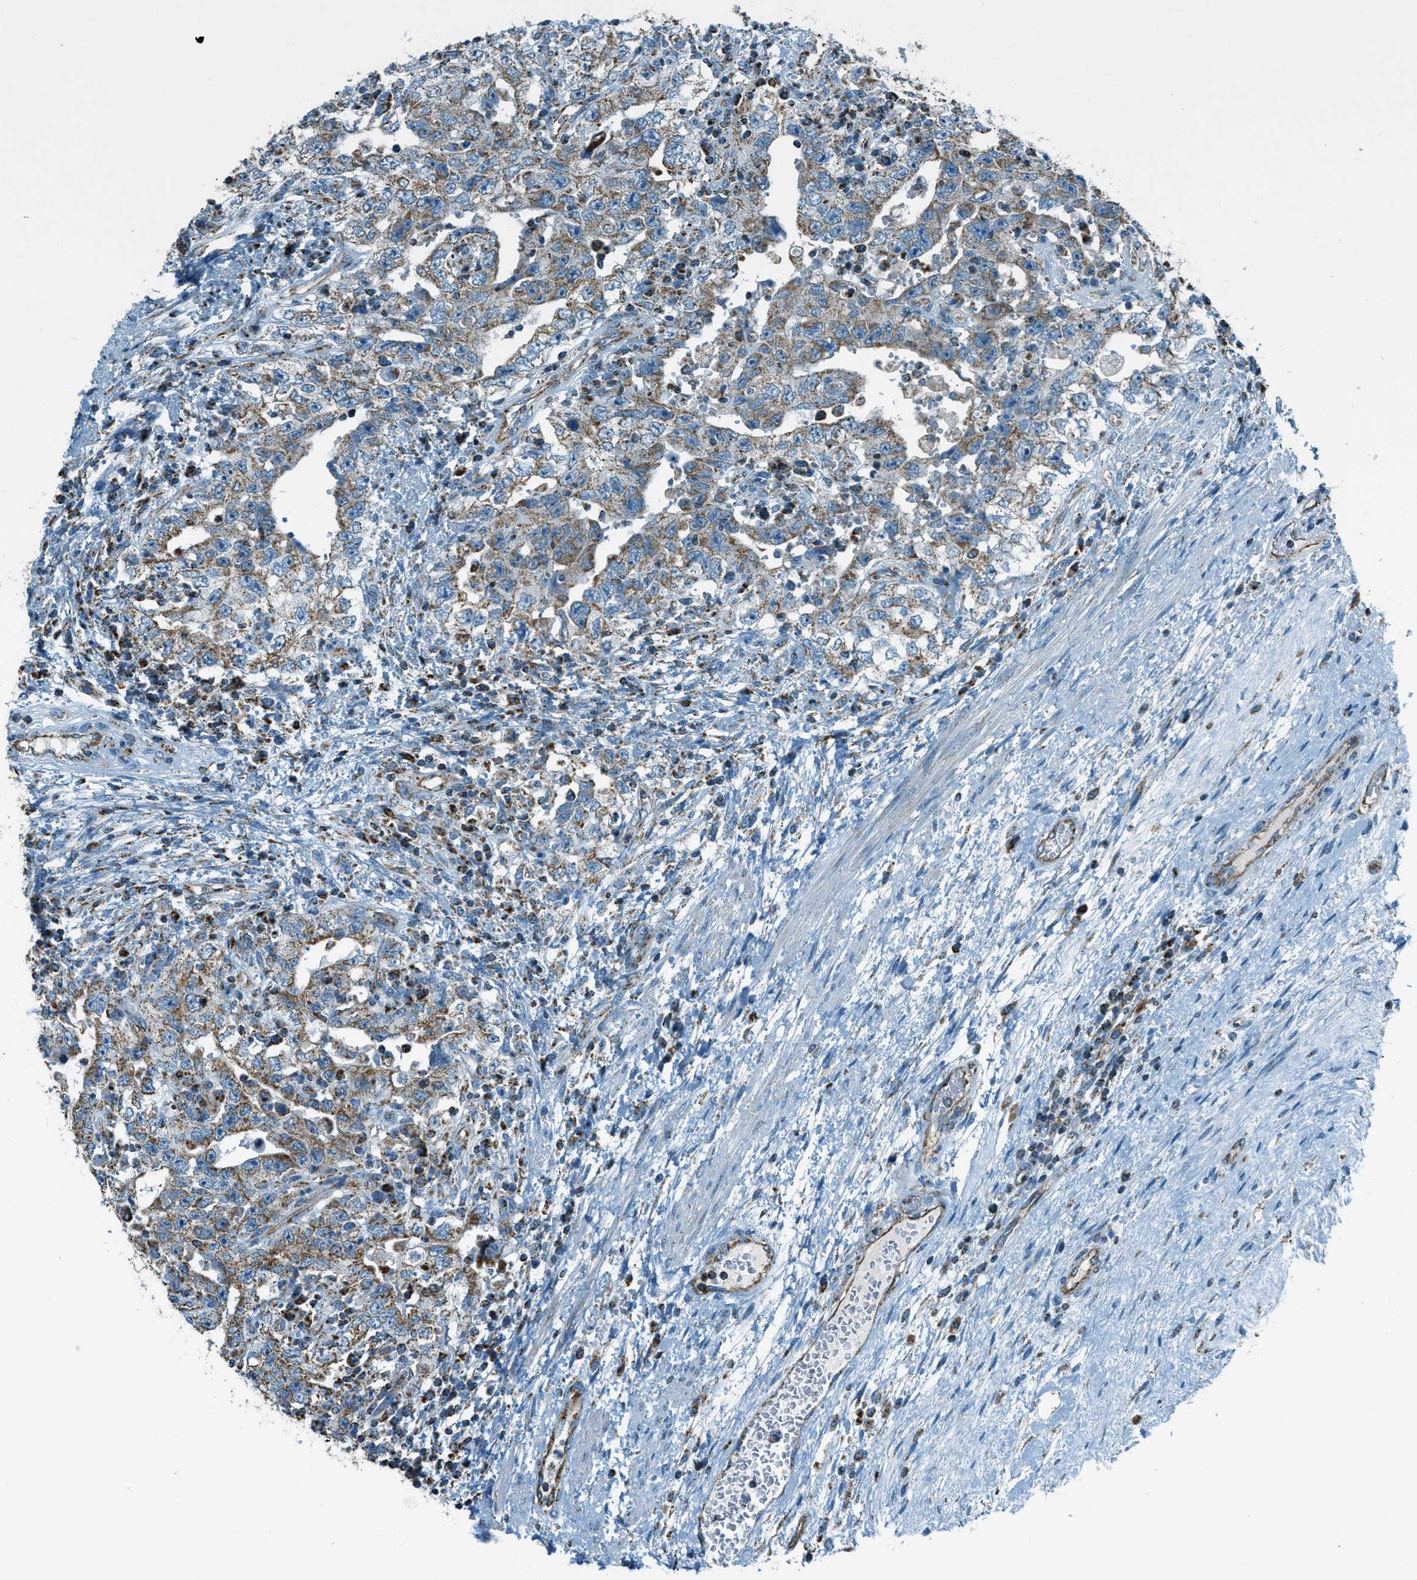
{"staining": {"intensity": "moderate", "quantity": "25%-75%", "location": "cytoplasmic/membranous"}, "tissue": "testis cancer", "cell_type": "Tumor cells", "image_type": "cancer", "snomed": [{"axis": "morphology", "description": "Carcinoma, Embryonal, NOS"}, {"axis": "topography", "description": "Testis"}], "caption": "A brown stain highlights moderate cytoplasmic/membranous expression of a protein in human testis embryonal carcinoma tumor cells.", "gene": "CHST15", "patient": {"sex": "male", "age": 26}}